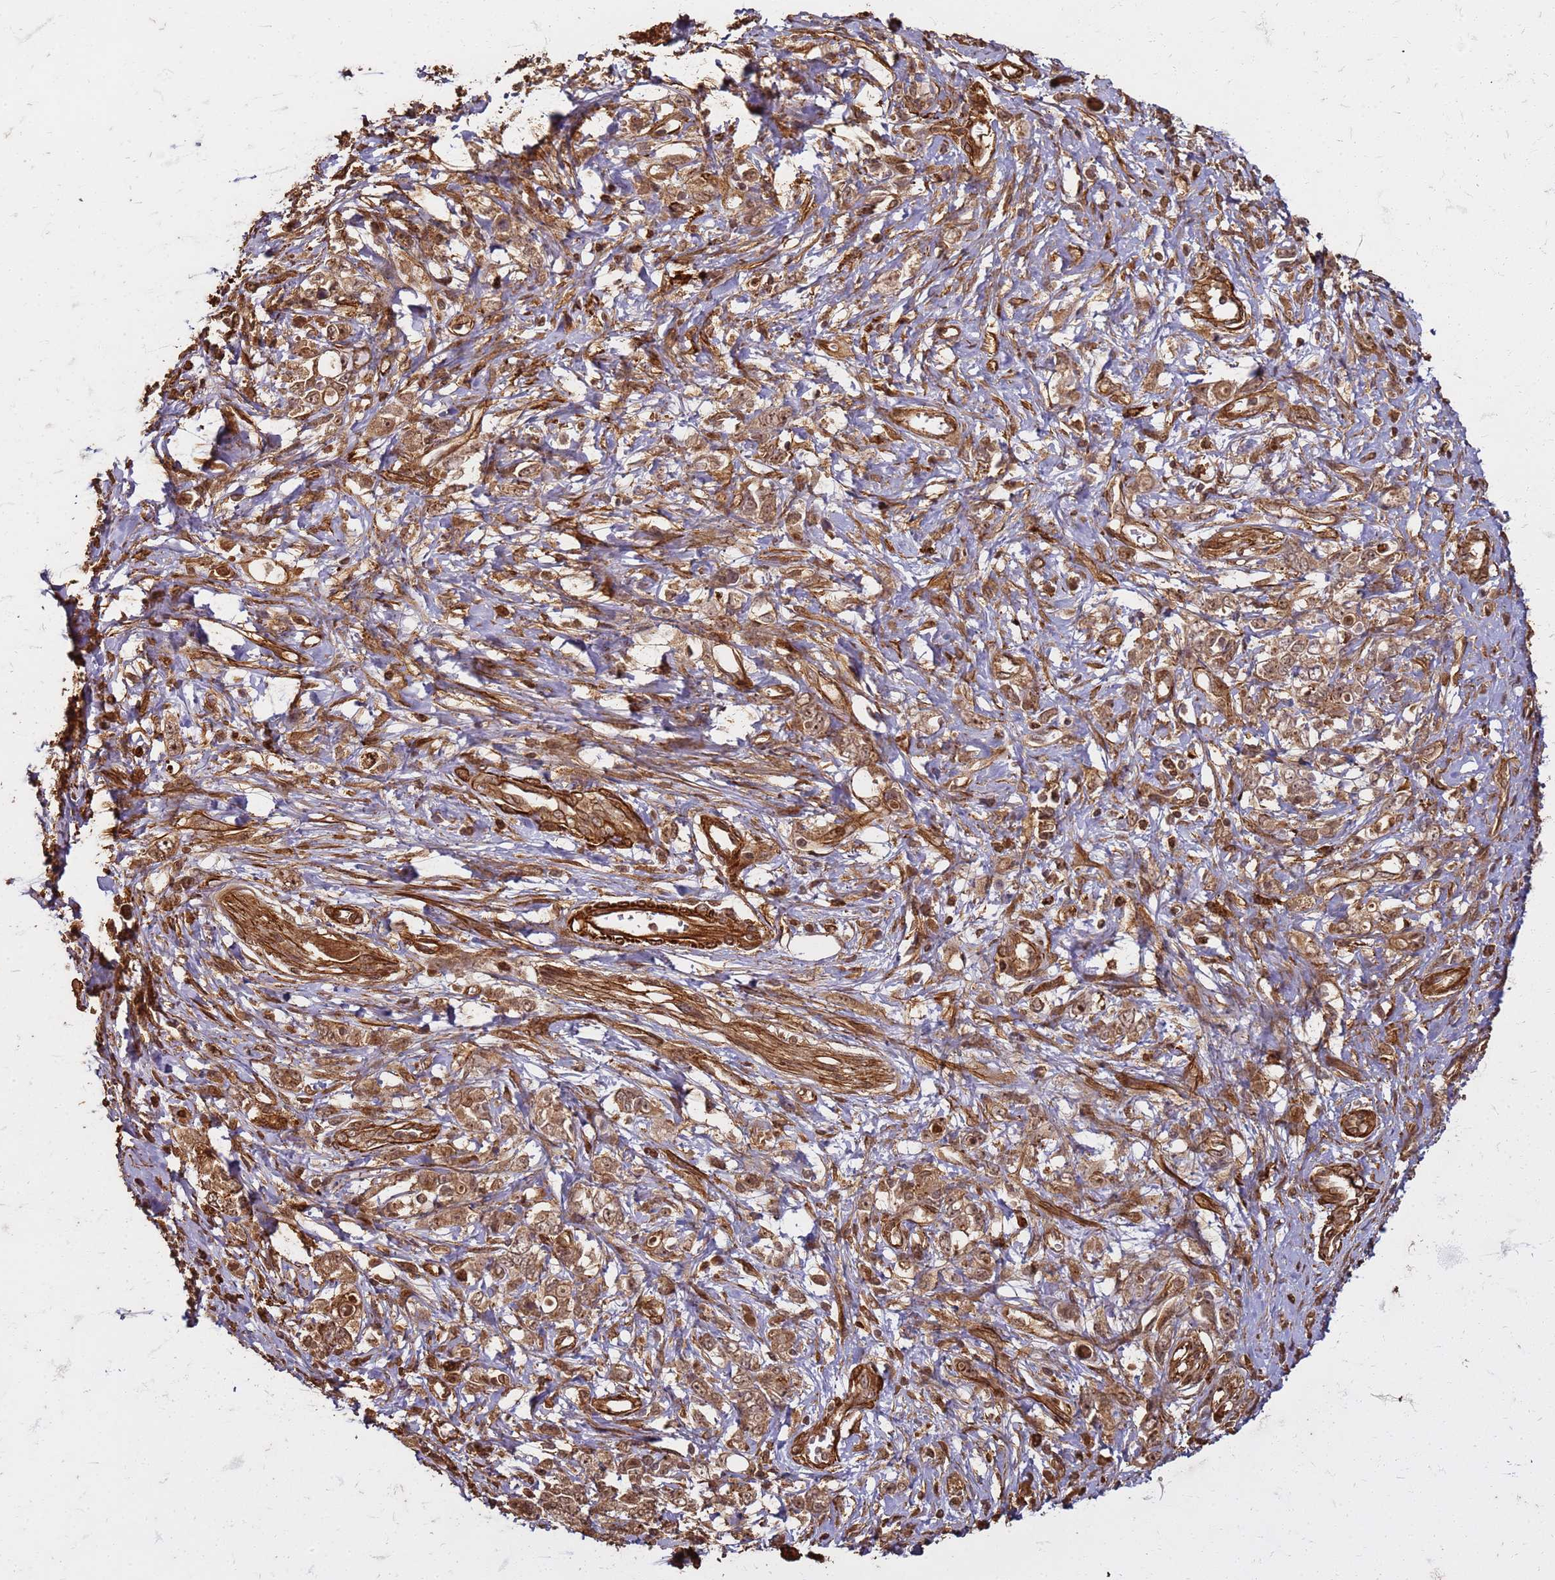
{"staining": {"intensity": "moderate", "quantity": ">75%", "location": "cytoplasmic/membranous,nuclear"}, "tissue": "stomach cancer", "cell_type": "Tumor cells", "image_type": "cancer", "snomed": [{"axis": "morphology", "description": "Adenocarcinoma, NOS"}, {"axis": "topography", "description": "Stomach"}], "caption": "The histopathology image displays staining of adenocarcinoma (stomach), revealing moderate cytoplasmic/membranous and nuclear protein expression (brown color) within tumor cells.", "gene": "KIF26A", "patient": {"sex": "female", "age": 76}}